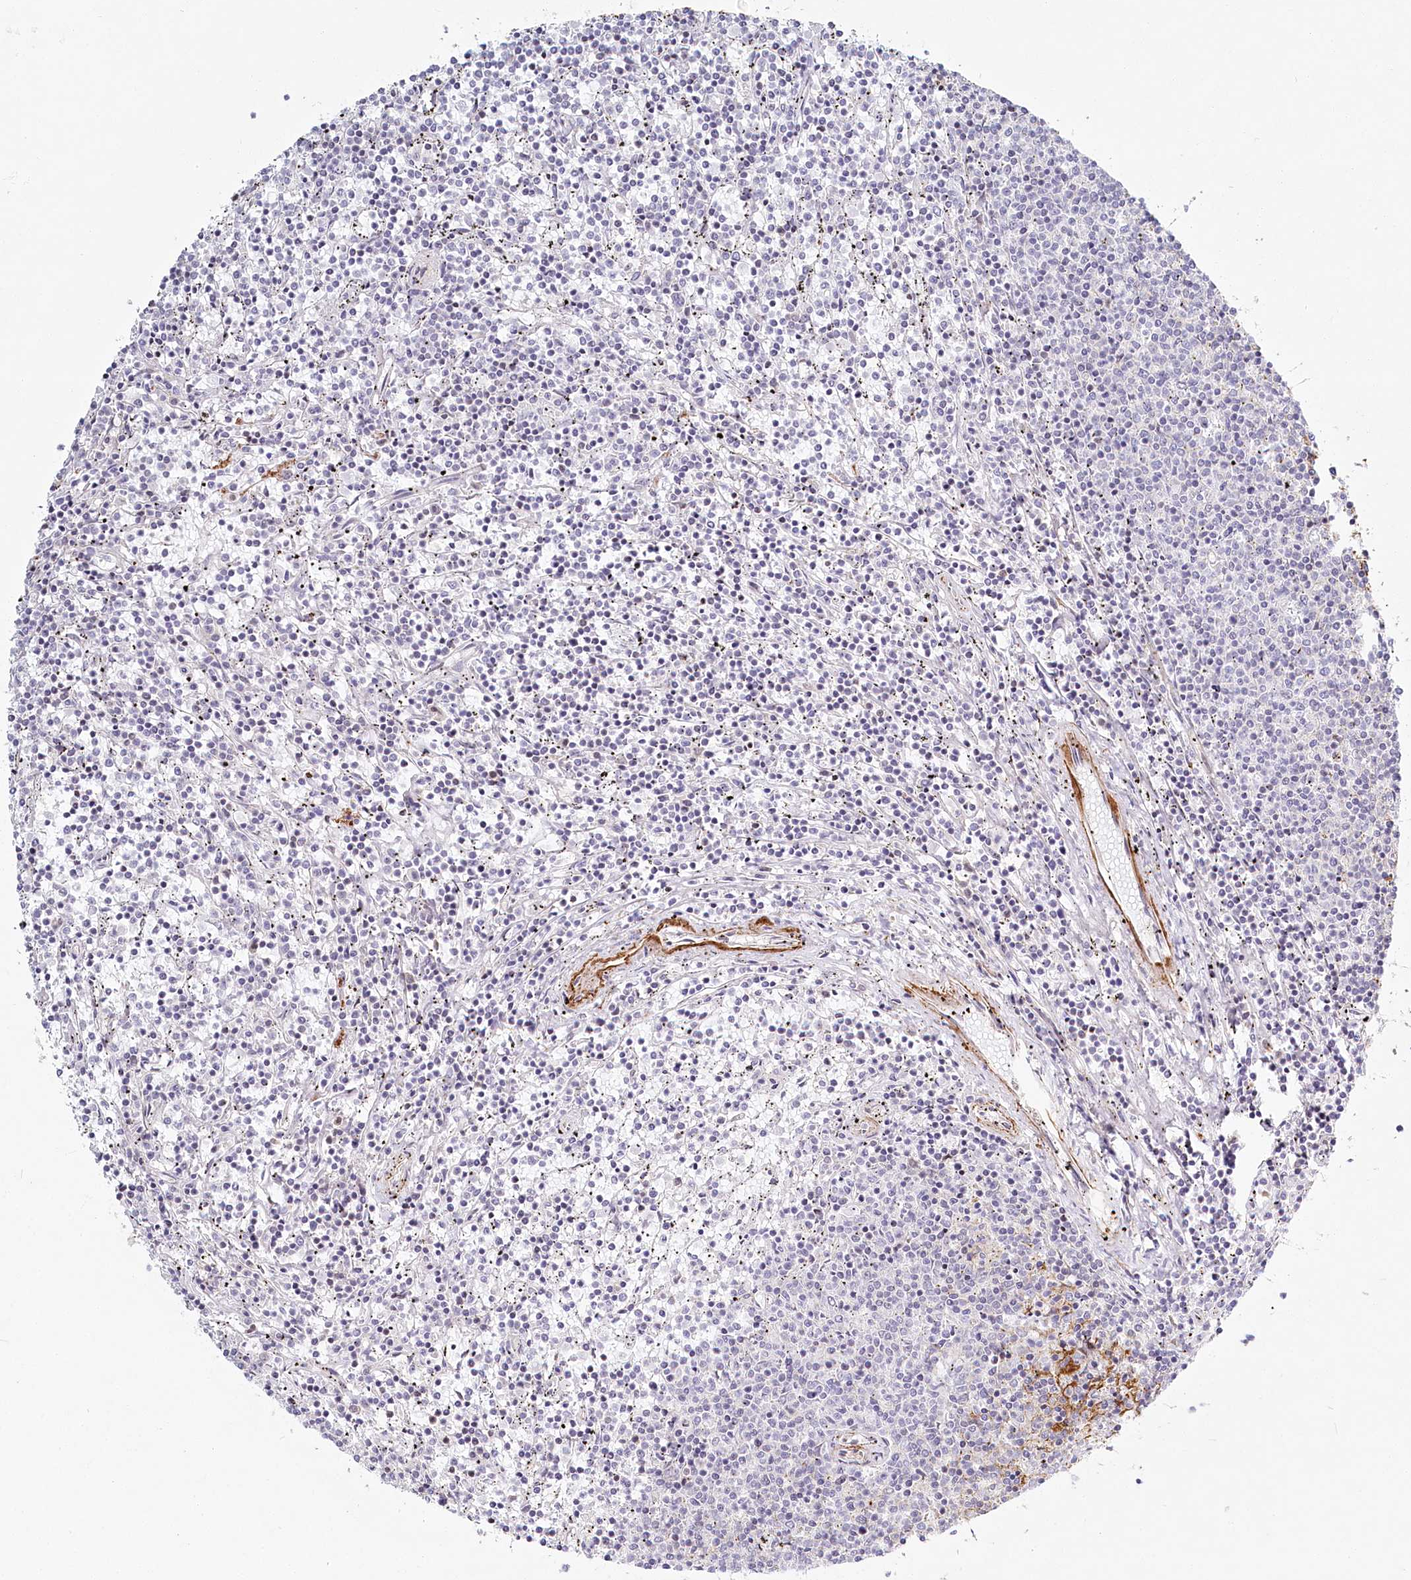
{"staining": {"intensity": "negative", "quantity": "none", "location": "none"}, "tissue": "lymphoma", "cell_type": "Tumor cells", "image_type": "cancer", "snomed": [{"axis": "morphology", "description": "Malignant lymphoma, non-Hodgkin's type, Low grade"}, {"axis": "topography", "description": "Spleen"}], "caption": "Tumor cells are negative for protein expression in human lymphoma.", "gene": "SPINK13", "patient": {"sex": "female", "age": 50}}